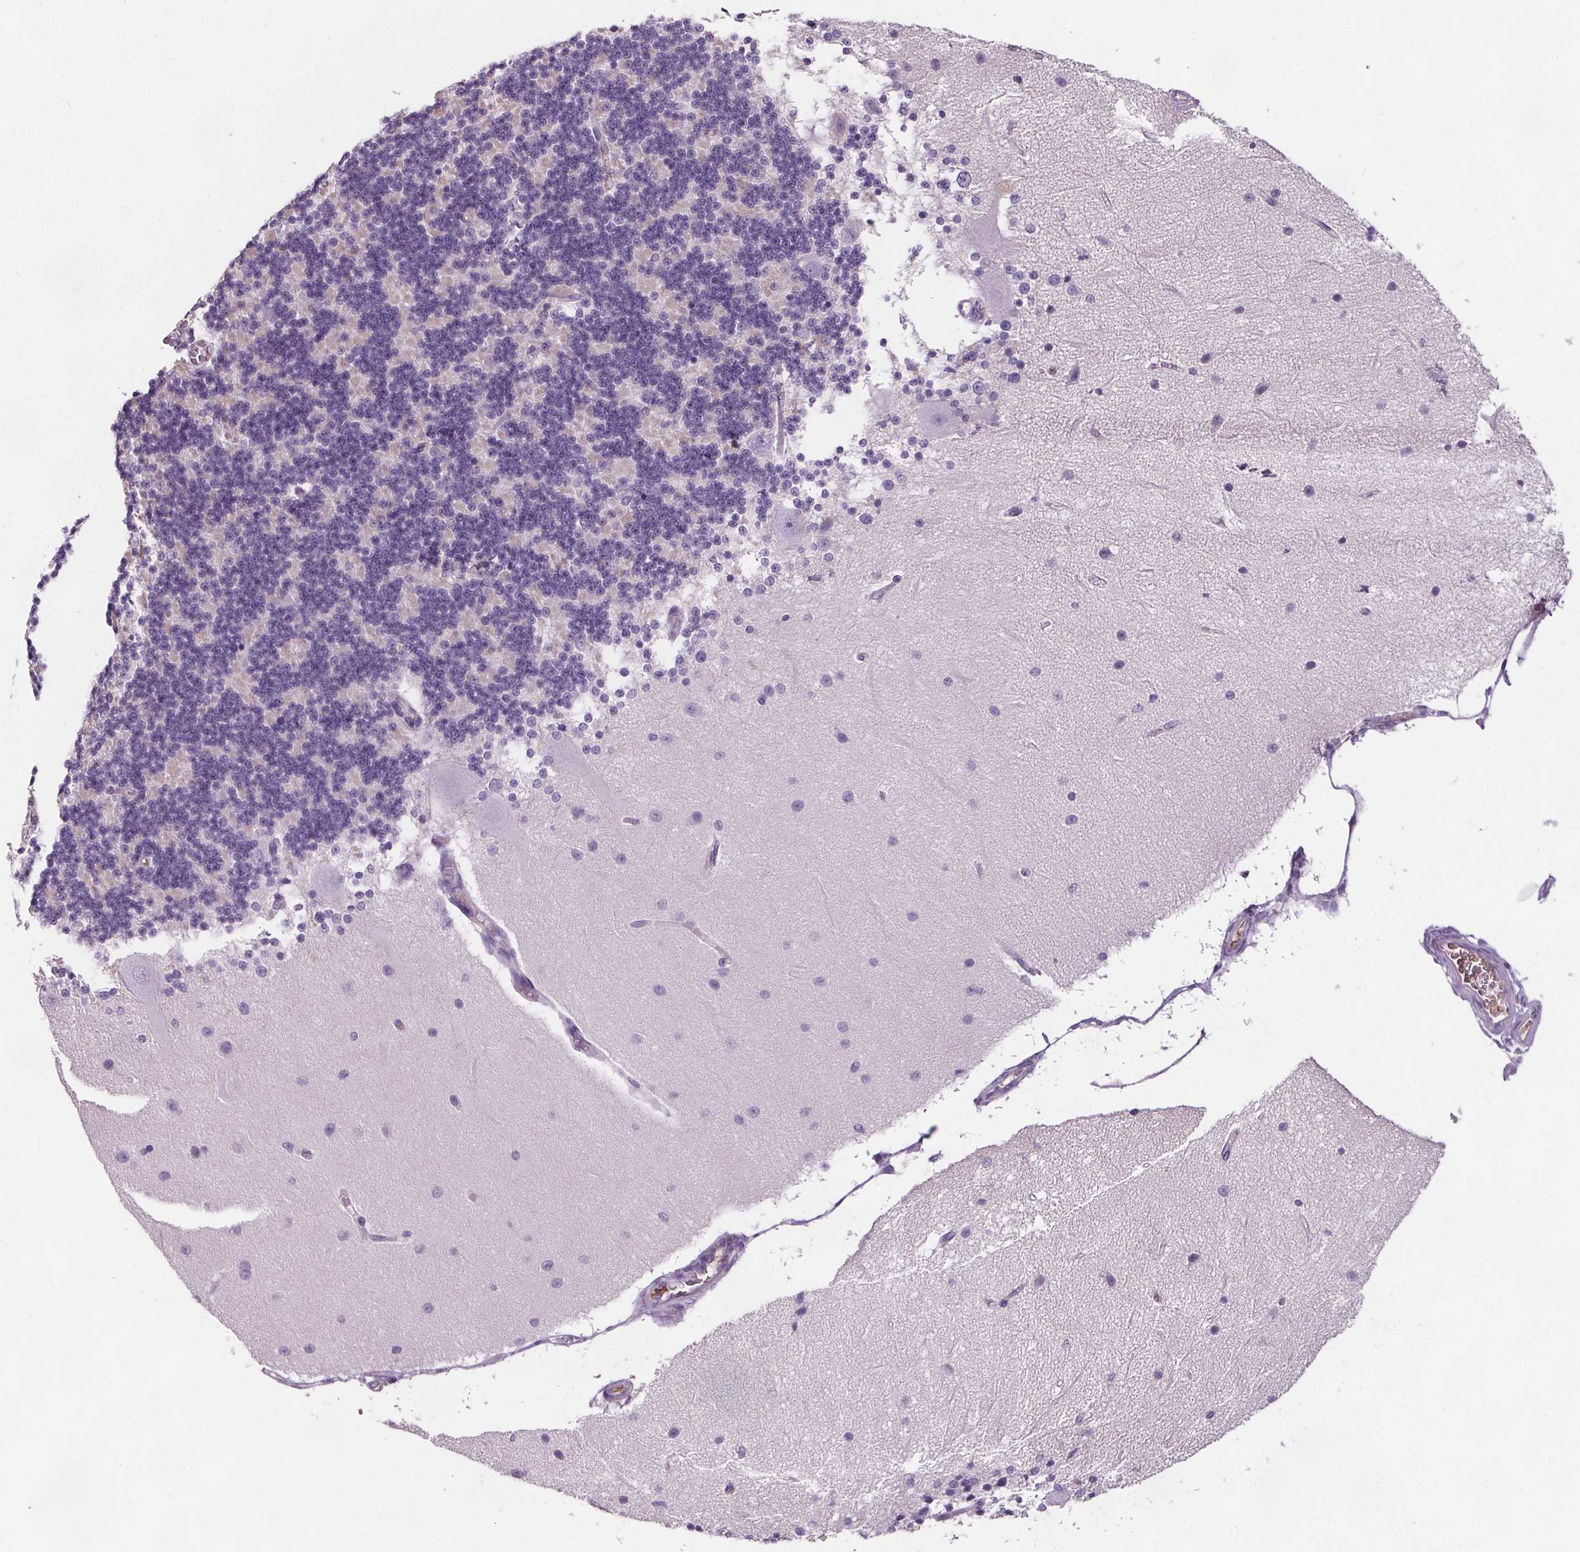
{"staining": {"intensity": "negative", "quantity": "none", "location": "none"}, "tissue": "cerebellum", "cell_type": "Cells in granular layer", "image_type": "normal", "snomed": [{"axis": "morphology", "description": "Normal tissue, NOS"}, {"axis": "topography", "description": "Cerebellum"}], "caption": "A high-resolution image shows immunohistochemistry staining of benign cerebellum, which shows no significant expression in cells in granular layer. (DAB immunohistochemistry, high magnification).", "gene": "CD5L", "patient": {"sex": "female", "age": 54}}